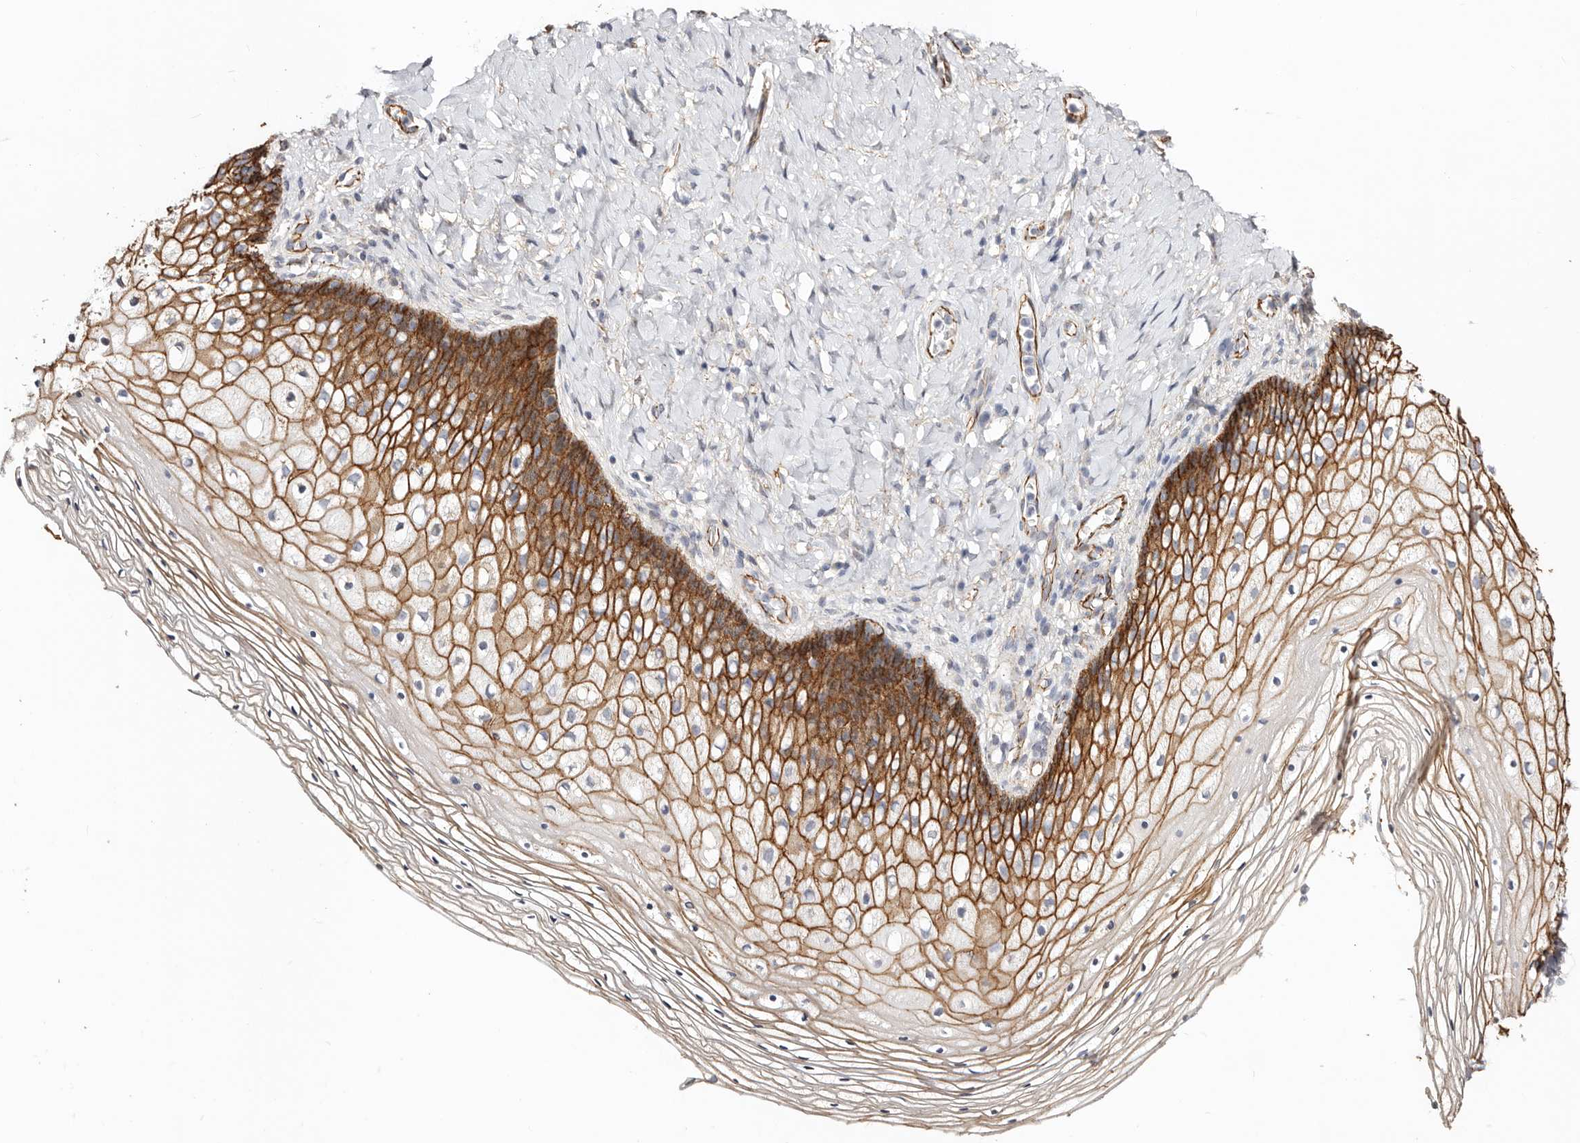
{"staining": {"intensity": "strong", "quantity": ">75%", "location": "cytoplasmic/membranous"}, "tissue": "vagina", "cell_type": "Squamous epithelial cells", "image_type": "normal", "snomed": [{"axis": "morphology", "description": "Normal tissue, NOS"}, {"axis": "topography", "description": "Vagina"}], "caption": "The micrograph shows immunohistochemical staining of normal vagina. There is strong cytoplasmic/membranous staining is present in about >75% of squamous epithelial cells. (brown staining indicates protein expression, while blue staining denotes nuclei).", "gene": "CTNNB1", "patient": {"sex": "female", "age": 60}}